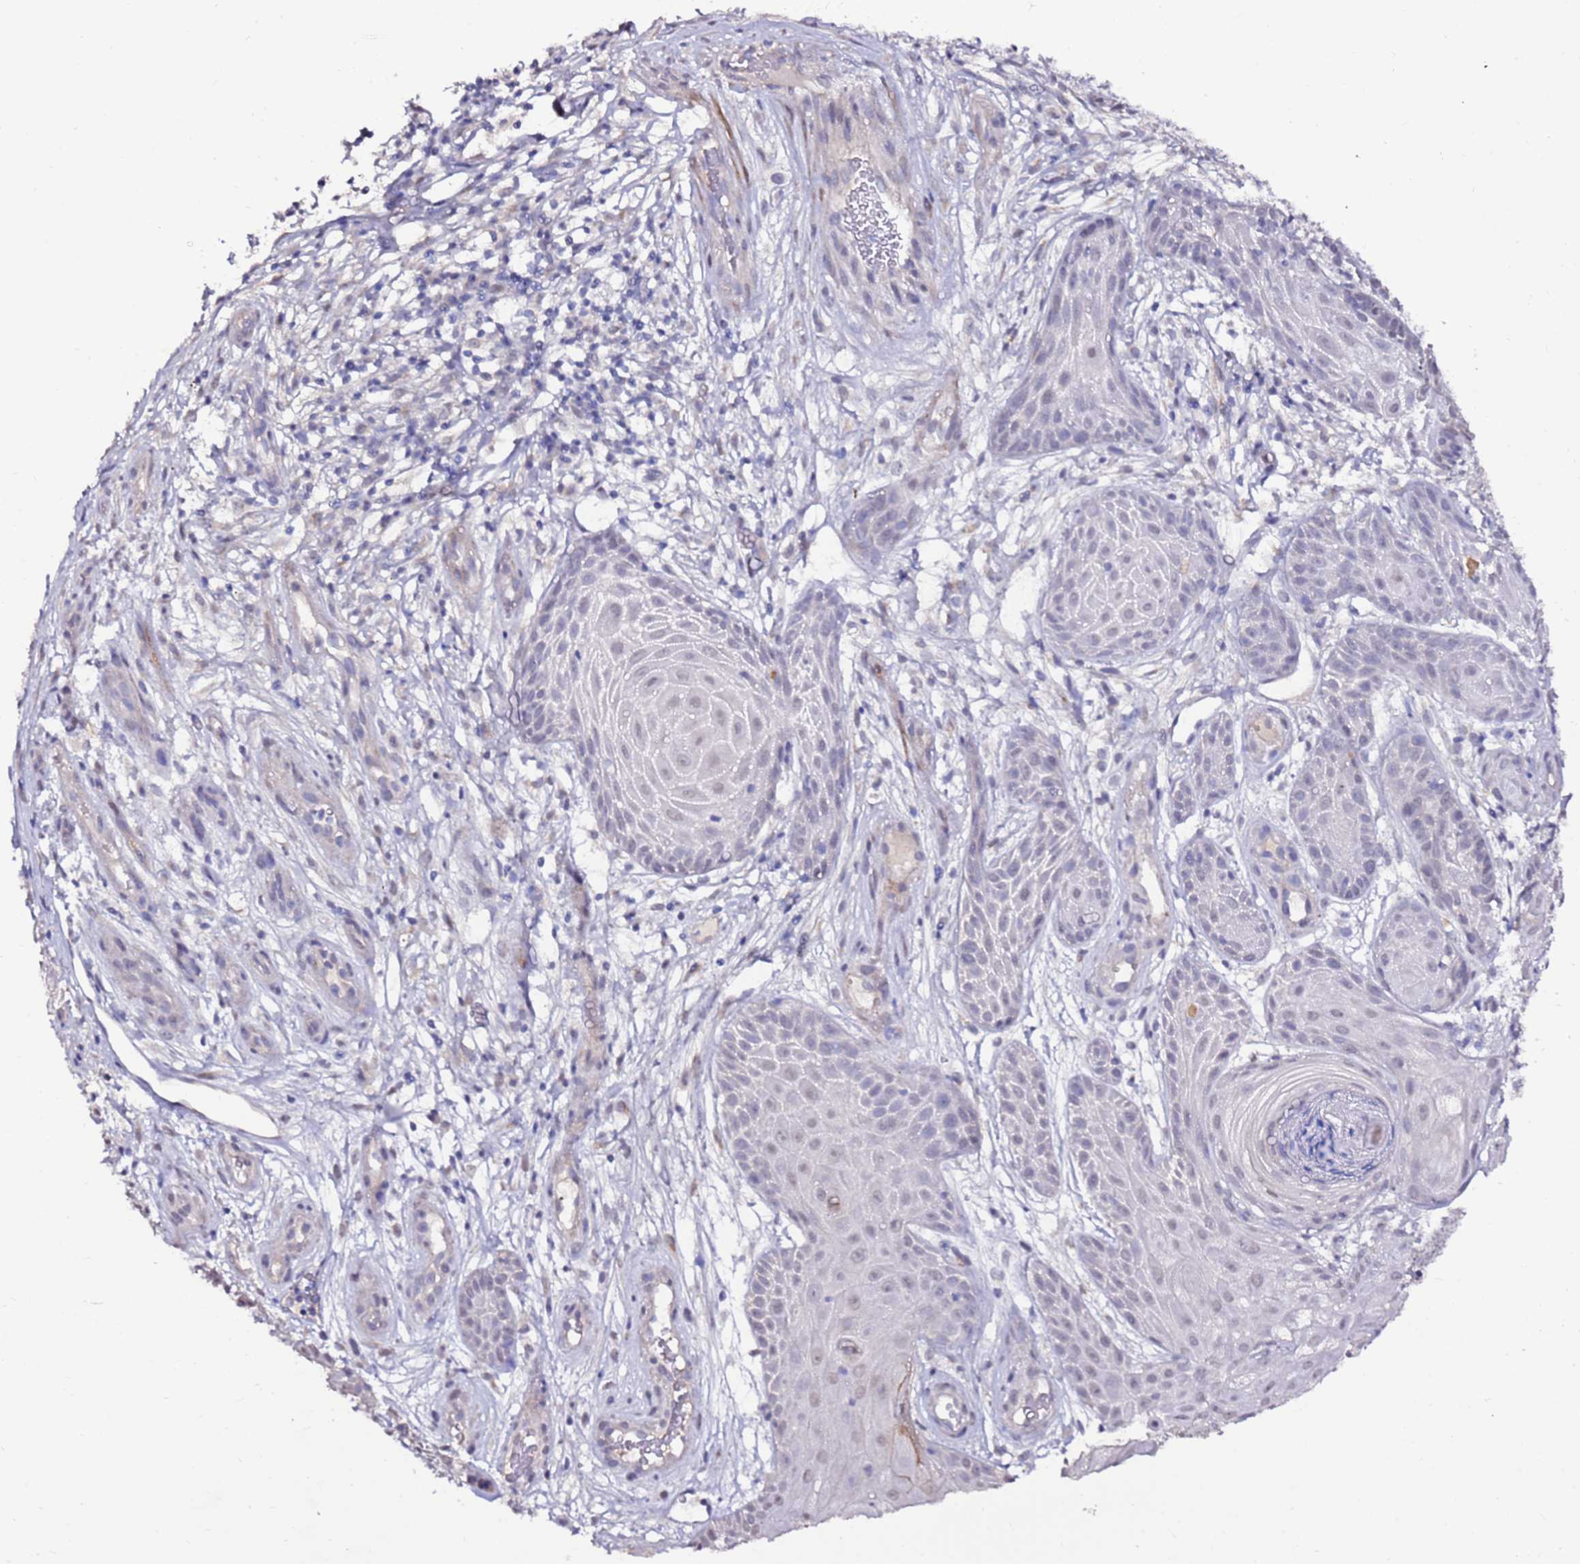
{"staining": {"intensity": "negative", "quantity": "none", "location": "none"}, "tissue": "skin cancer", "cell_type": "Tumor cells", "image_type": "cancer", "snomed": [{"axis": "morphology", "description": "Basal cell carcinoma"}, {"axis": "topography", "description": "Skin"}], "caption": "The photomicrograph reveals no staining of tumor cells in skin cancer (basal cell carcinoma).", "gene": "ART5", "patient": {"sex": "male", "age": 89}}